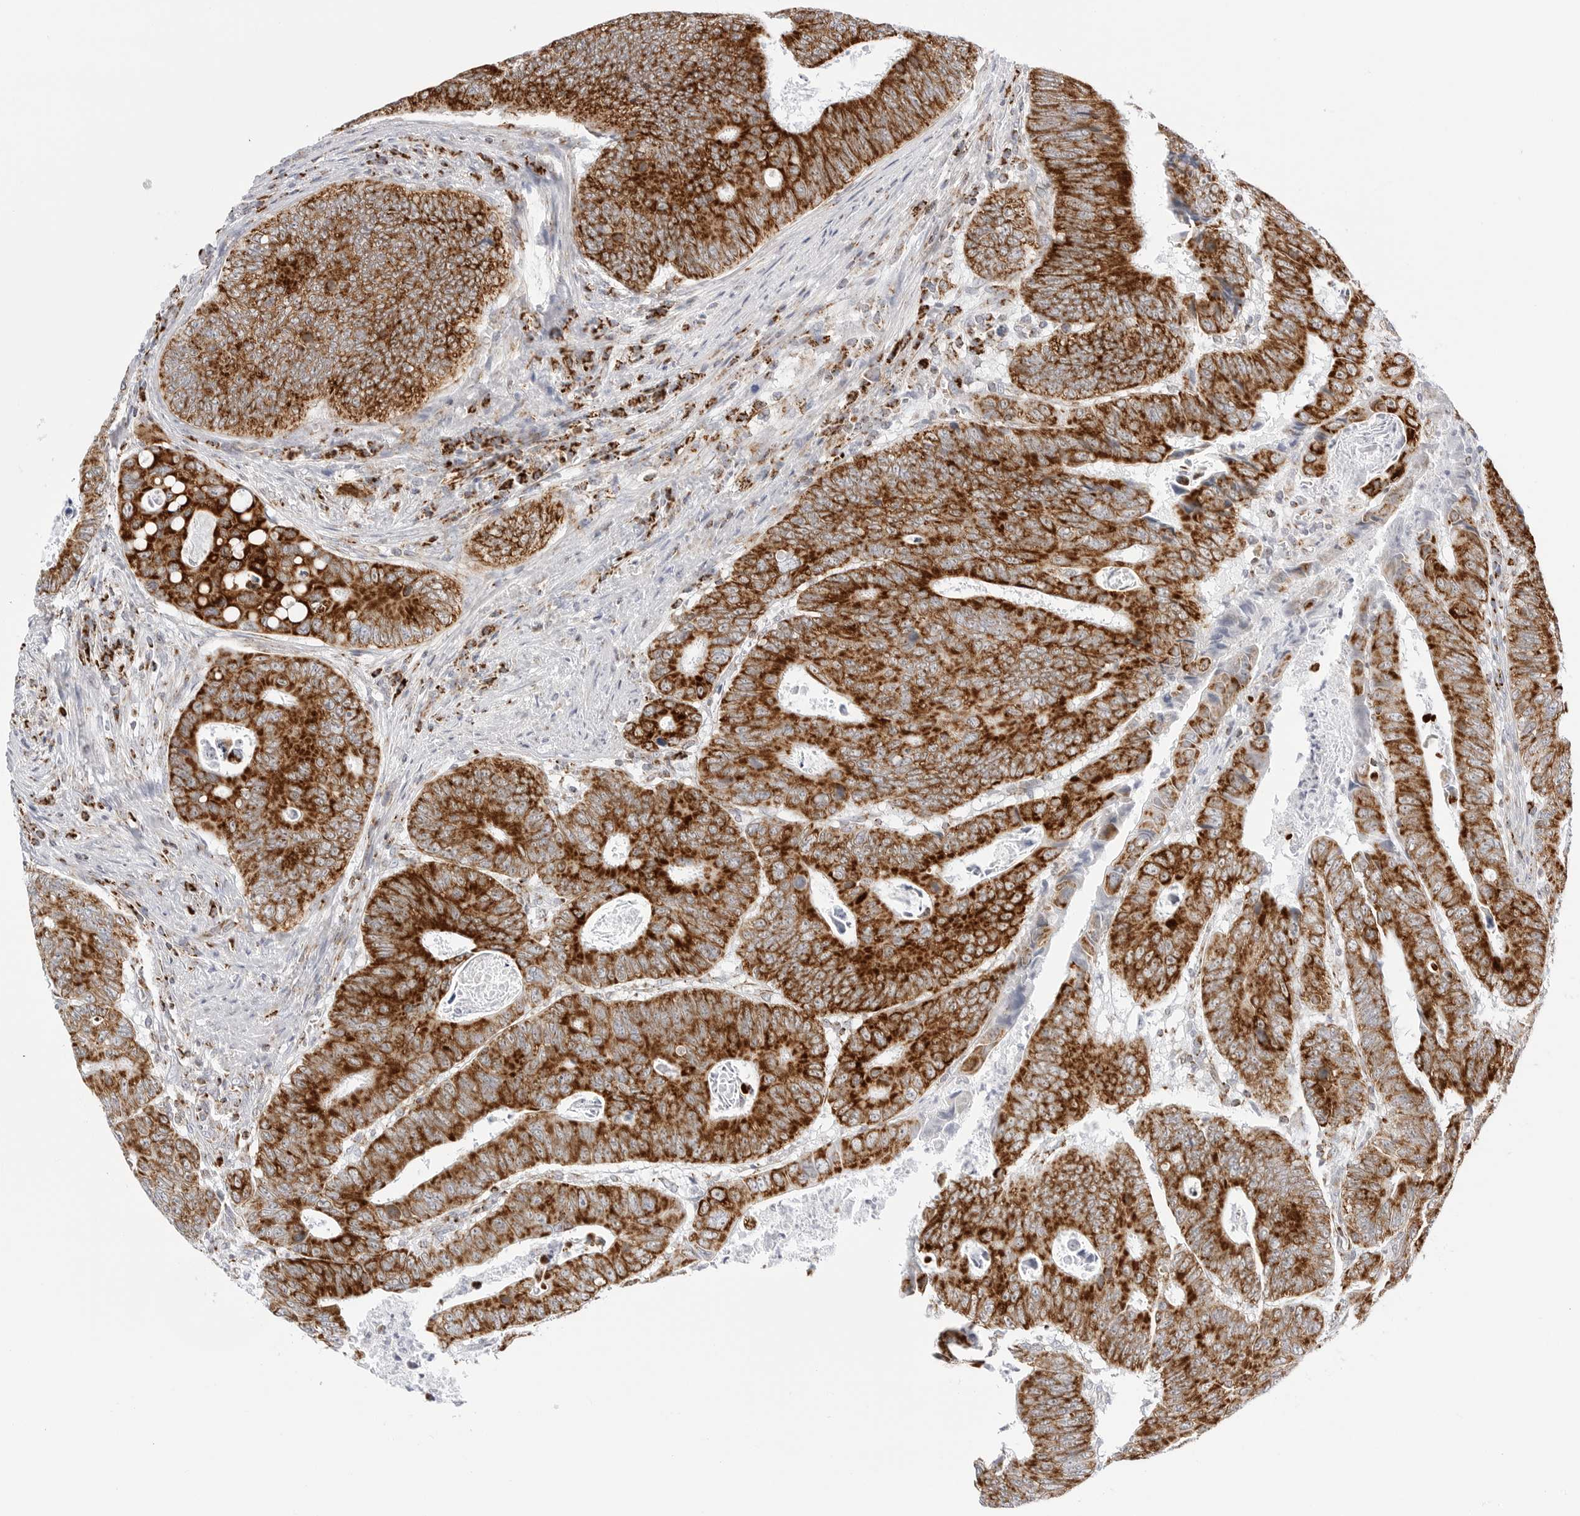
{"staining": {"intensity": "strong", "quantity": ">75%", "location": "cytoplasmic/membranous"}, "tissue": "colorectal cancer", "cell_type": "Tumor cells", "image_type": "cancer", "snomed": [{"axis": "morphology", "description": "Adenocarcinoma, NOS"}, {"axis": "topography", "description": "Colon"}], "caption": "Protein staining of colorectal cancer (adenocarcinoma) tissue demonstrates strong cytoplasmic/membranous positivity in about >75% of tumor cells. (DAB (3,3'-diaminobenzidine) IHC, brown staining for protein, blue staining for nuclei).", "gene": "ATP5IF1", "patient": {"sex": "male", "age": 72}}